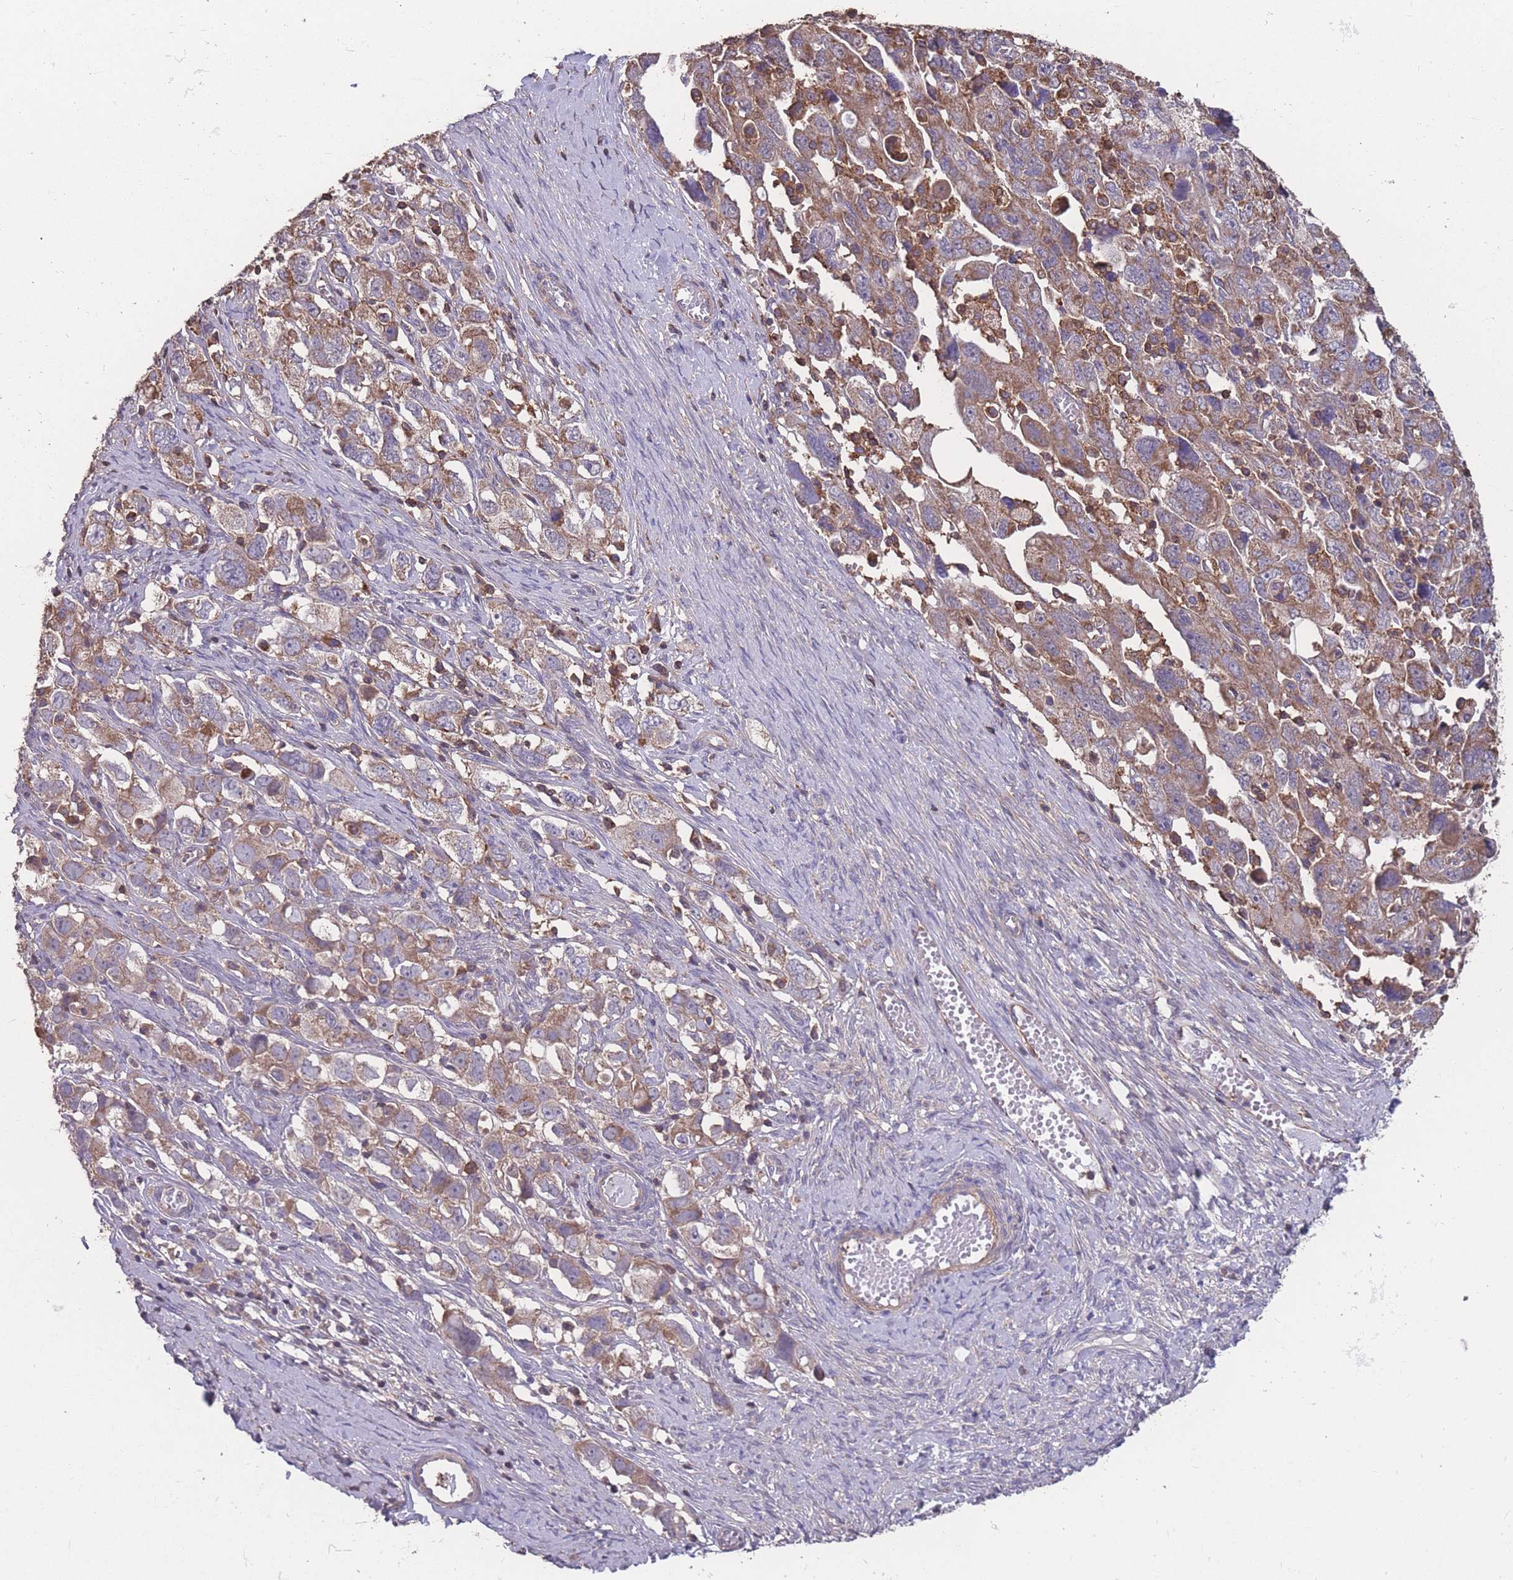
{"staining": {"intensity": "weak", "quantity": "<25%", "location": "cytoplasmic/membranous"}, "tissue": "ovarian cancer", "cell_type": "Tumor cells", "image_type": "cancer", "snomed": [{"axis": "morphology", "description": "Carcinoma, NOS"}, {"axis": "morphology", "description": "Cystadenocarcinoma, serous, NOS"}, {"axis": "topography", "description": "Ovary"}], "caption": "Immunohistochemistry (IHC) of human serous cystadenocarcinoma (ovarian) reveals no expression in tumor cells.", "gene": "NUDT21", "patient": {"sex": "female", "age": 69}}